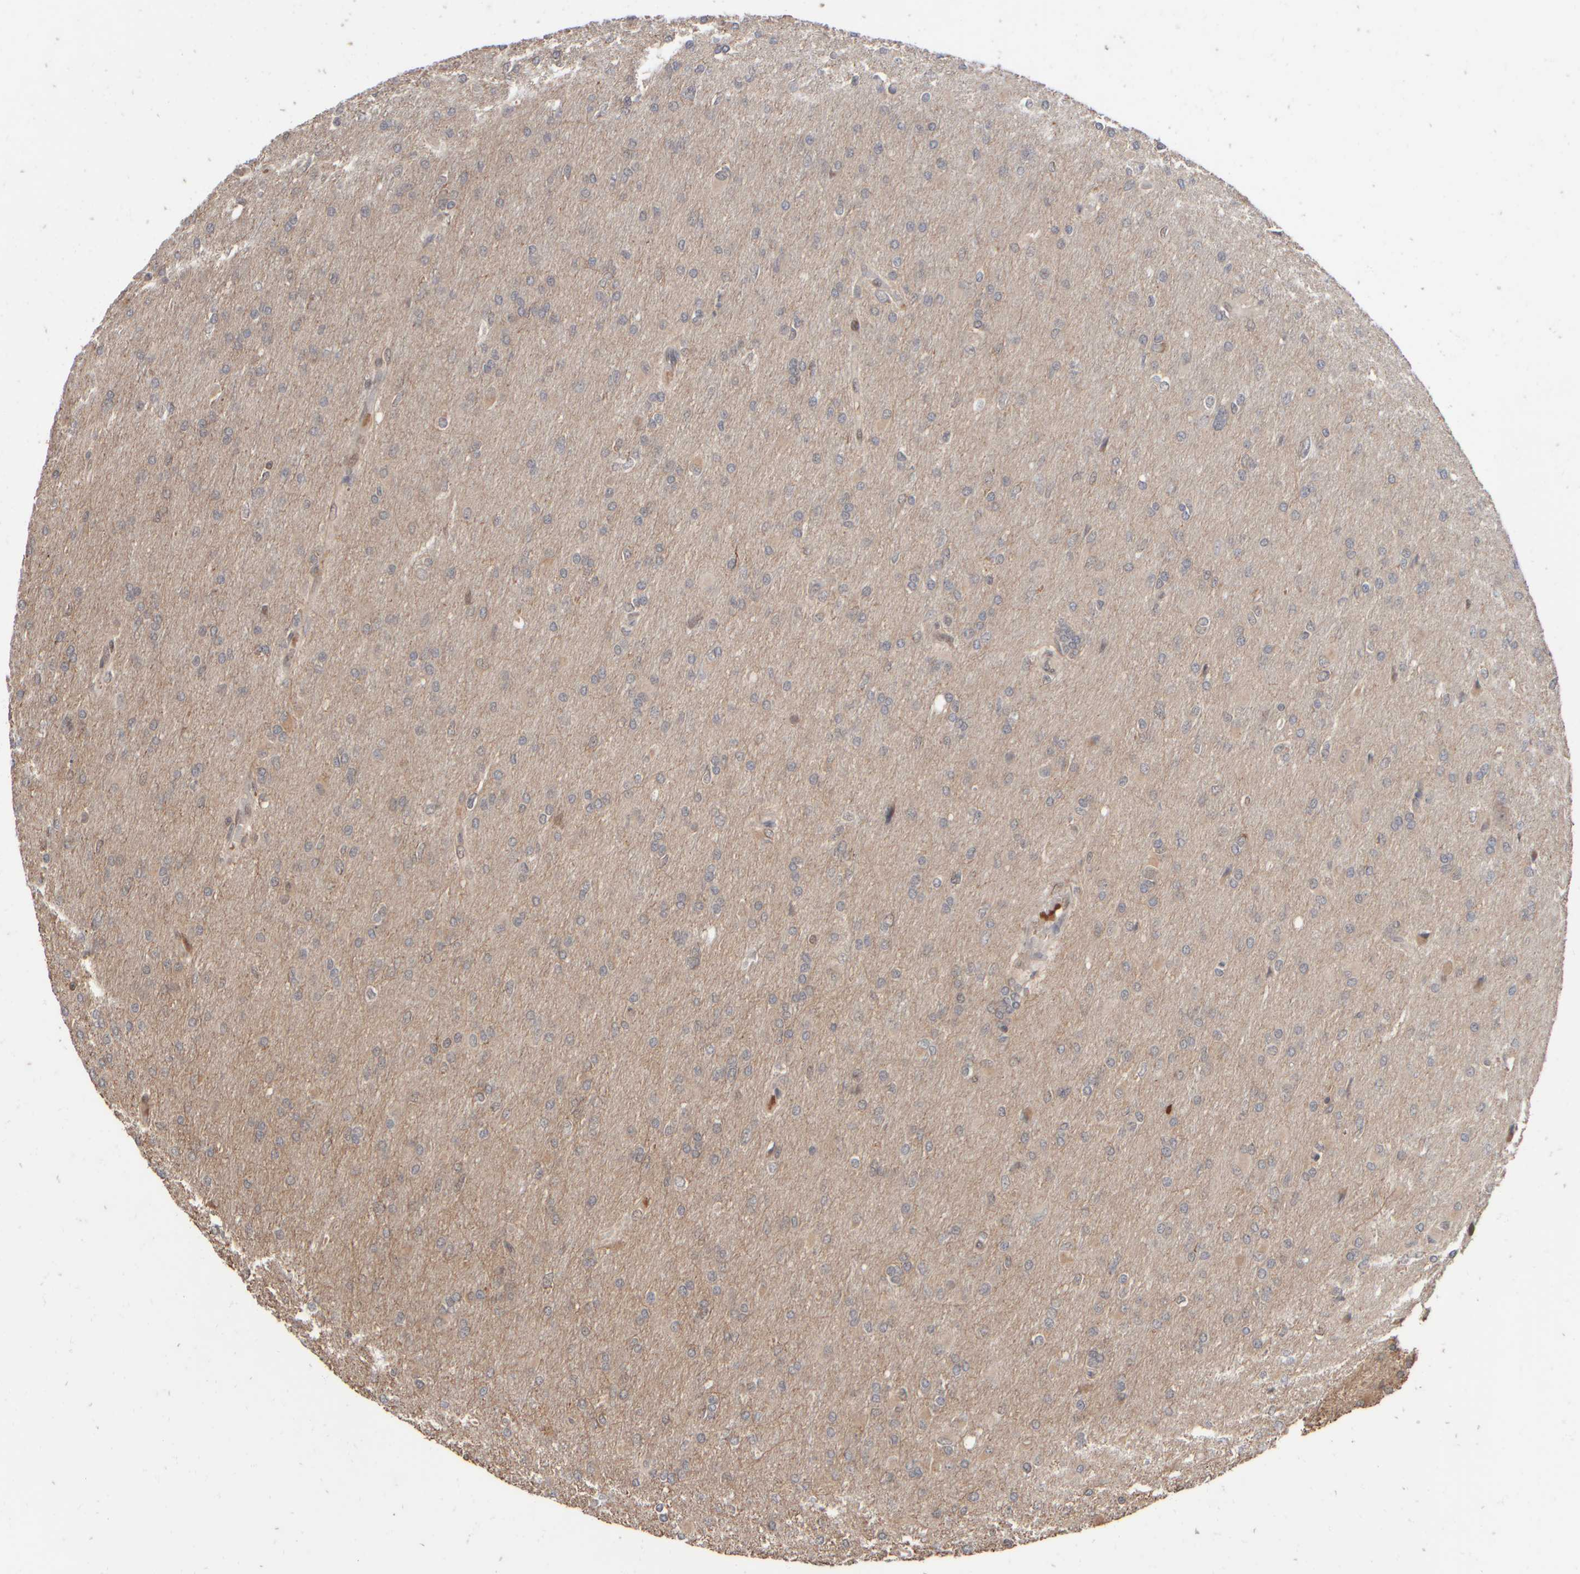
{"staining": {"intensity": "negative", "quantity": "none", "location": "none"}, "tissue": "glioma", "cell_type": "Tumor cells", "image_type": "cancer", "snomed": [{"axis": "morphology", "description": "Glioma, malignant, High grade"}, {"axis": "topography", "description": "Cerebral cortex"}], "caption": "Photomicrograph shows no protein staining in tumor cells of glioma tissue. Nuclei are stained in blue.", "gene": "ABHD11", "patient": {"sex": "female", "age": 36}}